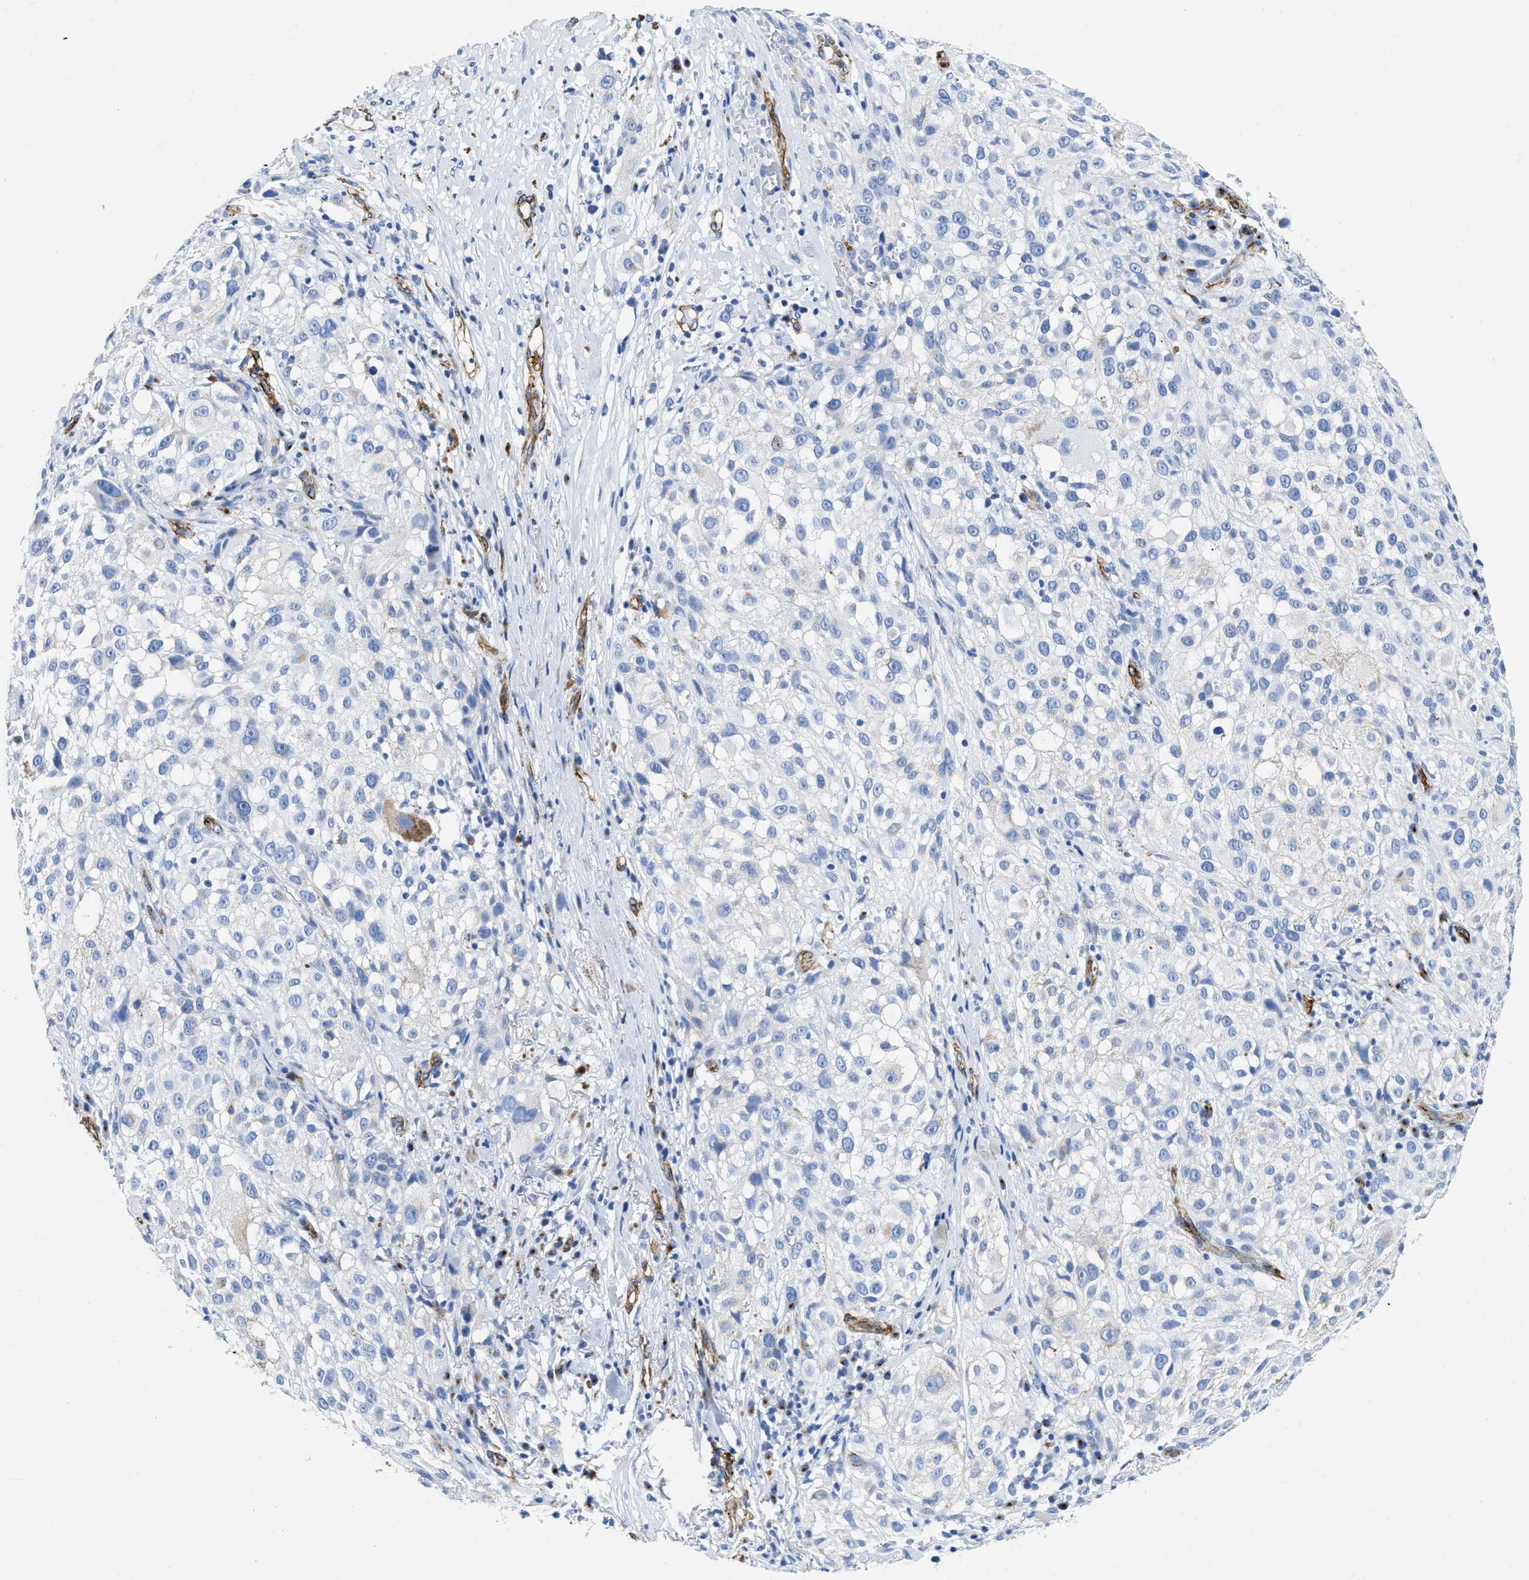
{"staining": {"intensity": "negative", "quantity": "none", "location": "none"}, "tissue": "melanoma", "cell_type": "Tumor cells", "image_type": "cancer", "snomed": [{"axis": "morphology", "description": "Necrosis, NOS"}, {"axis": "morphology", "description": "Malignant melanoma, NOS"}, {"axis": "topography", "description": "Skin"}], "caption": "Immunohistochemistry of malignant melanoma displays no expression in tumor cells. (DAB (3,3'-diaminobenzidine) immunohistochemistry, high magnification).", "gene": "TVP23B", "patient": {"sex": "female", "age": 87}}